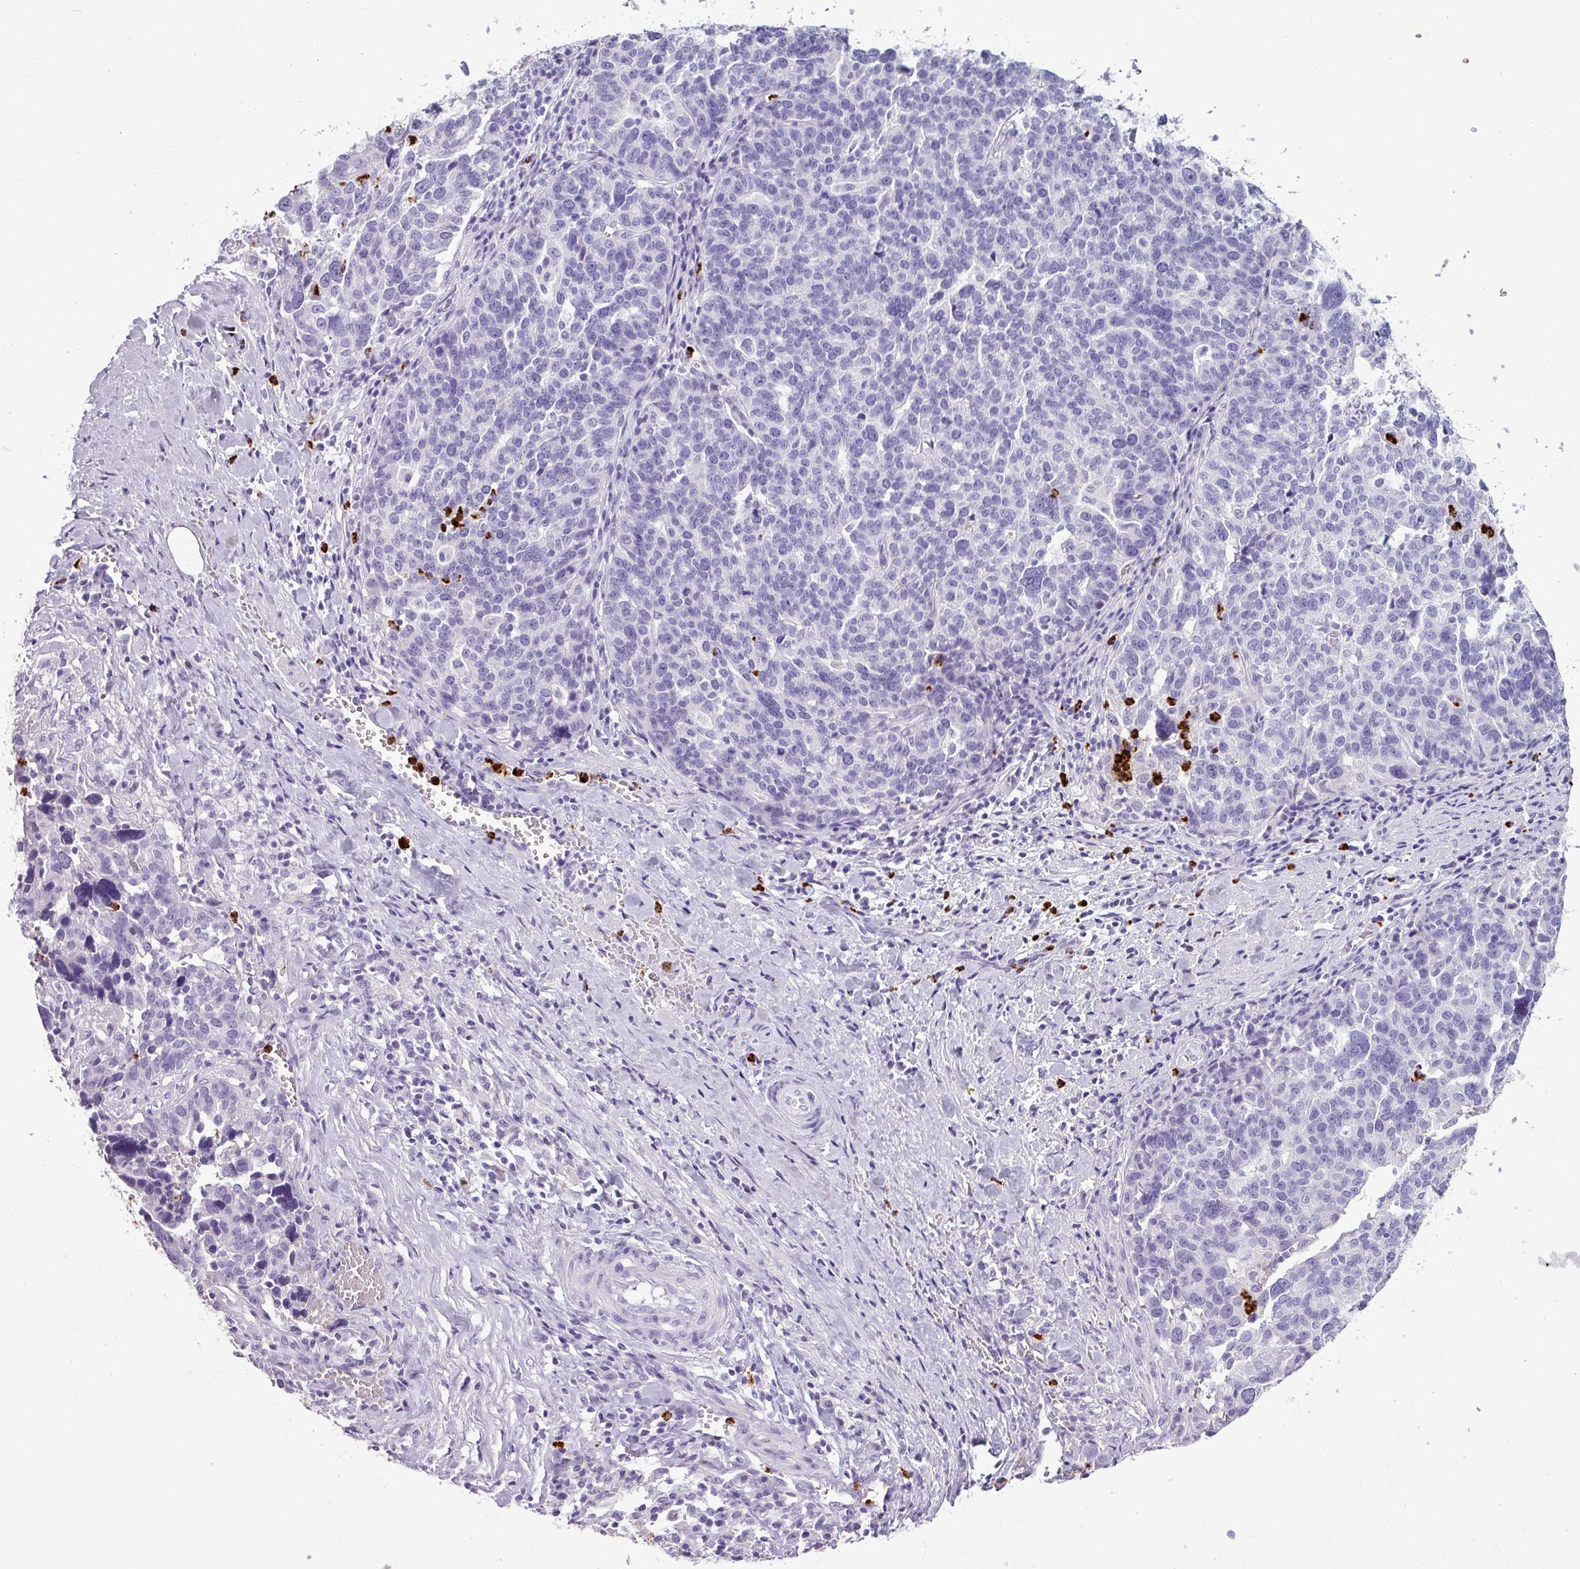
{"staining": {"intensity": "negative", "quantity": "none", "location": "none"}, "tissue": "ovarian cancer", "cell_type": "Tumor cells", "image_type": "cancer", "snomed": [{"axis": "morphology", "description": "Cystadenocarcinoma, serous, NOS"}, {"axis": "topography", "description": "Ovary"}], "caption": "This is an immunohistochemistry image of ovarian serous cystadenocarcinoma. There is no staining in tumor cells.", "gene": "CTSG", "patient": {"sex": "female", "age": 59}}